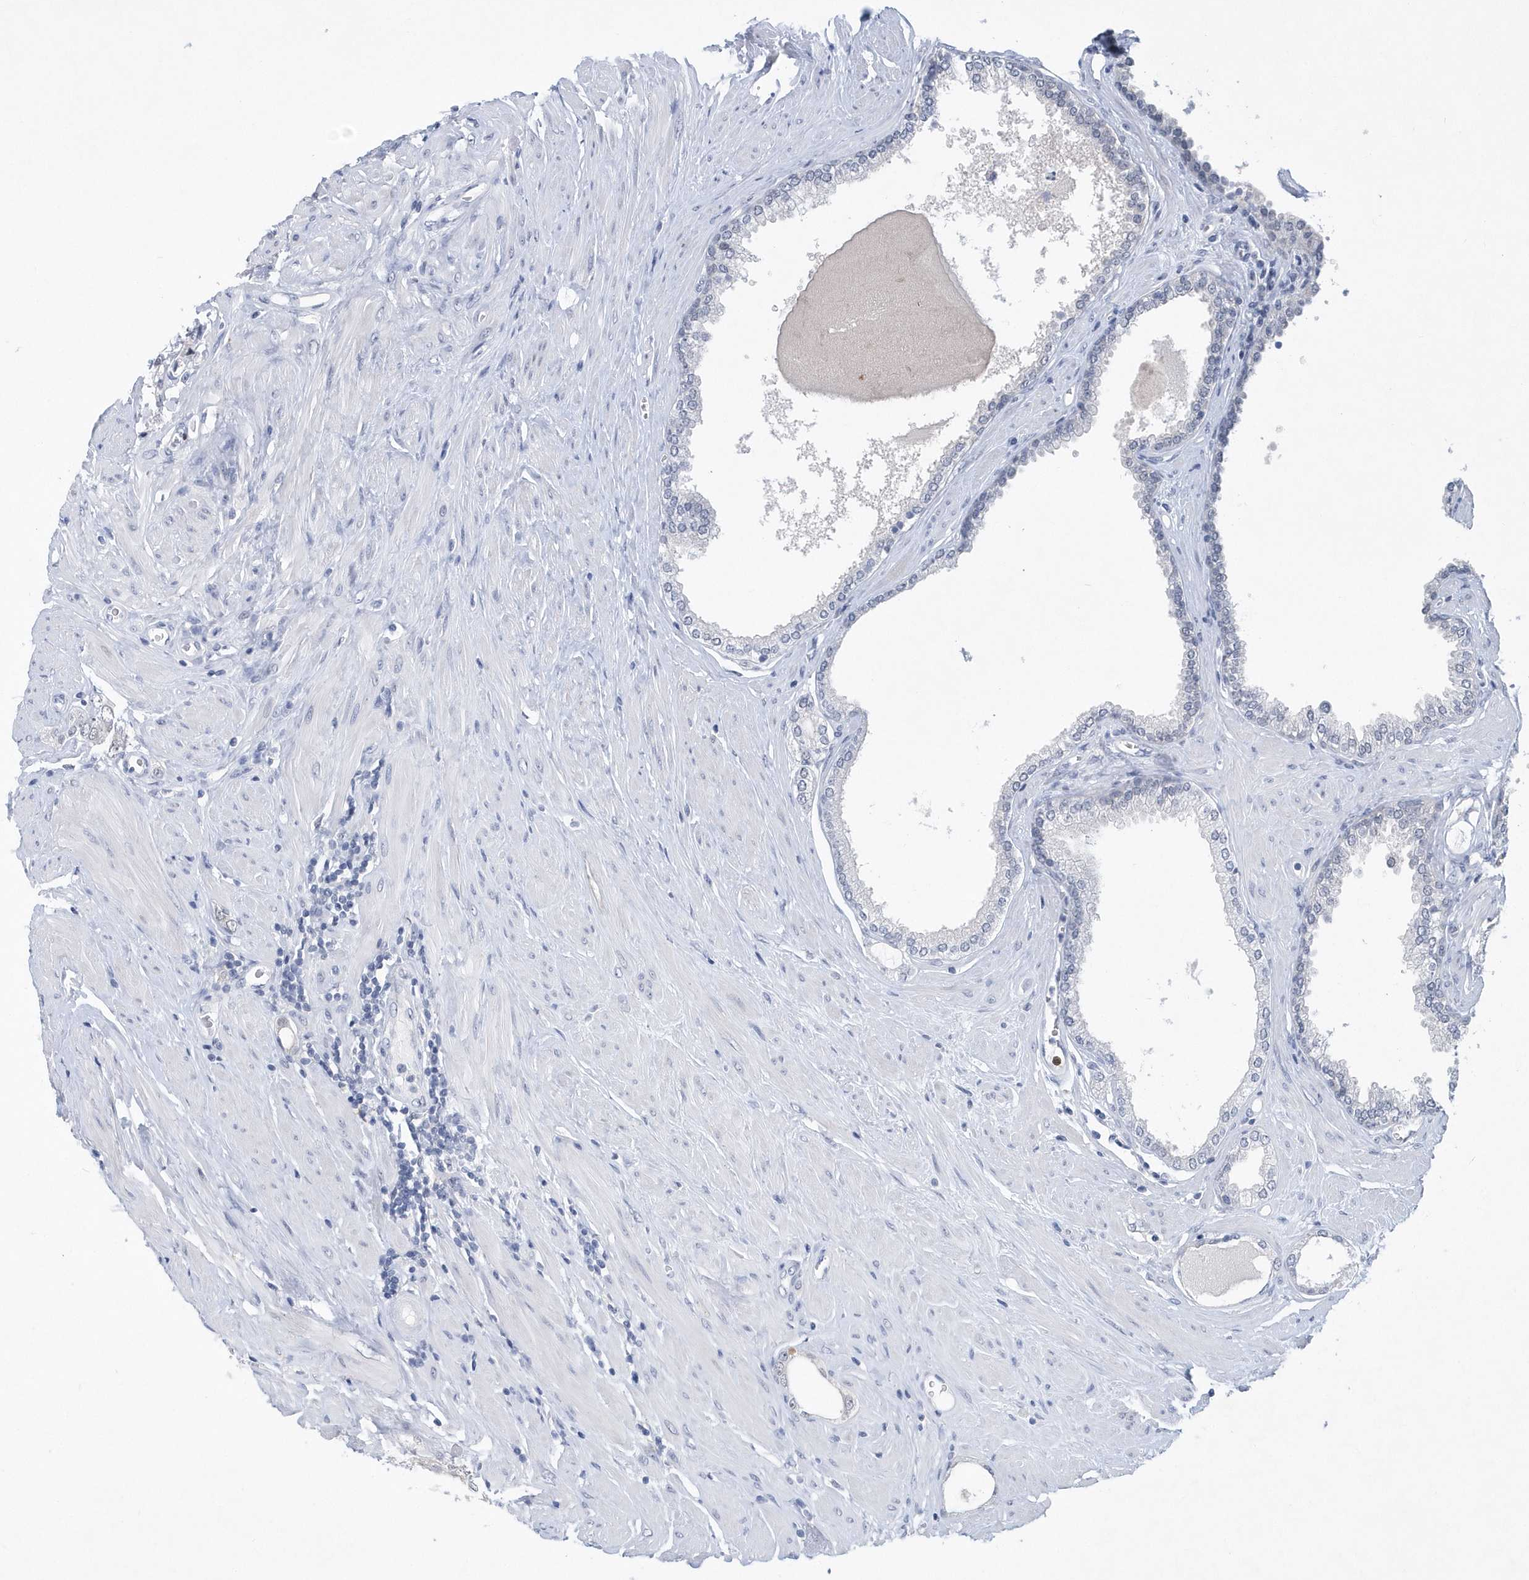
{"staining": {"intensity": "negative", "quantity": "none", "location": "none"}, "tissue": "prostate cancer", "cell_type": "Tumor cells", "image_type": "cancer", "snomed": [{"axis": "morphology", "description": "Adenocarcinoma, Low grade"}, {"axis": "topography", "description": "Prostate"}], "caption": "This is an immunohistochemistry (IHC) histopathology image of prostate cancer. There is no positivity in tumor cells.", "gene": "SRGAP3", "patient": {"sex": "male", "age": 62}}